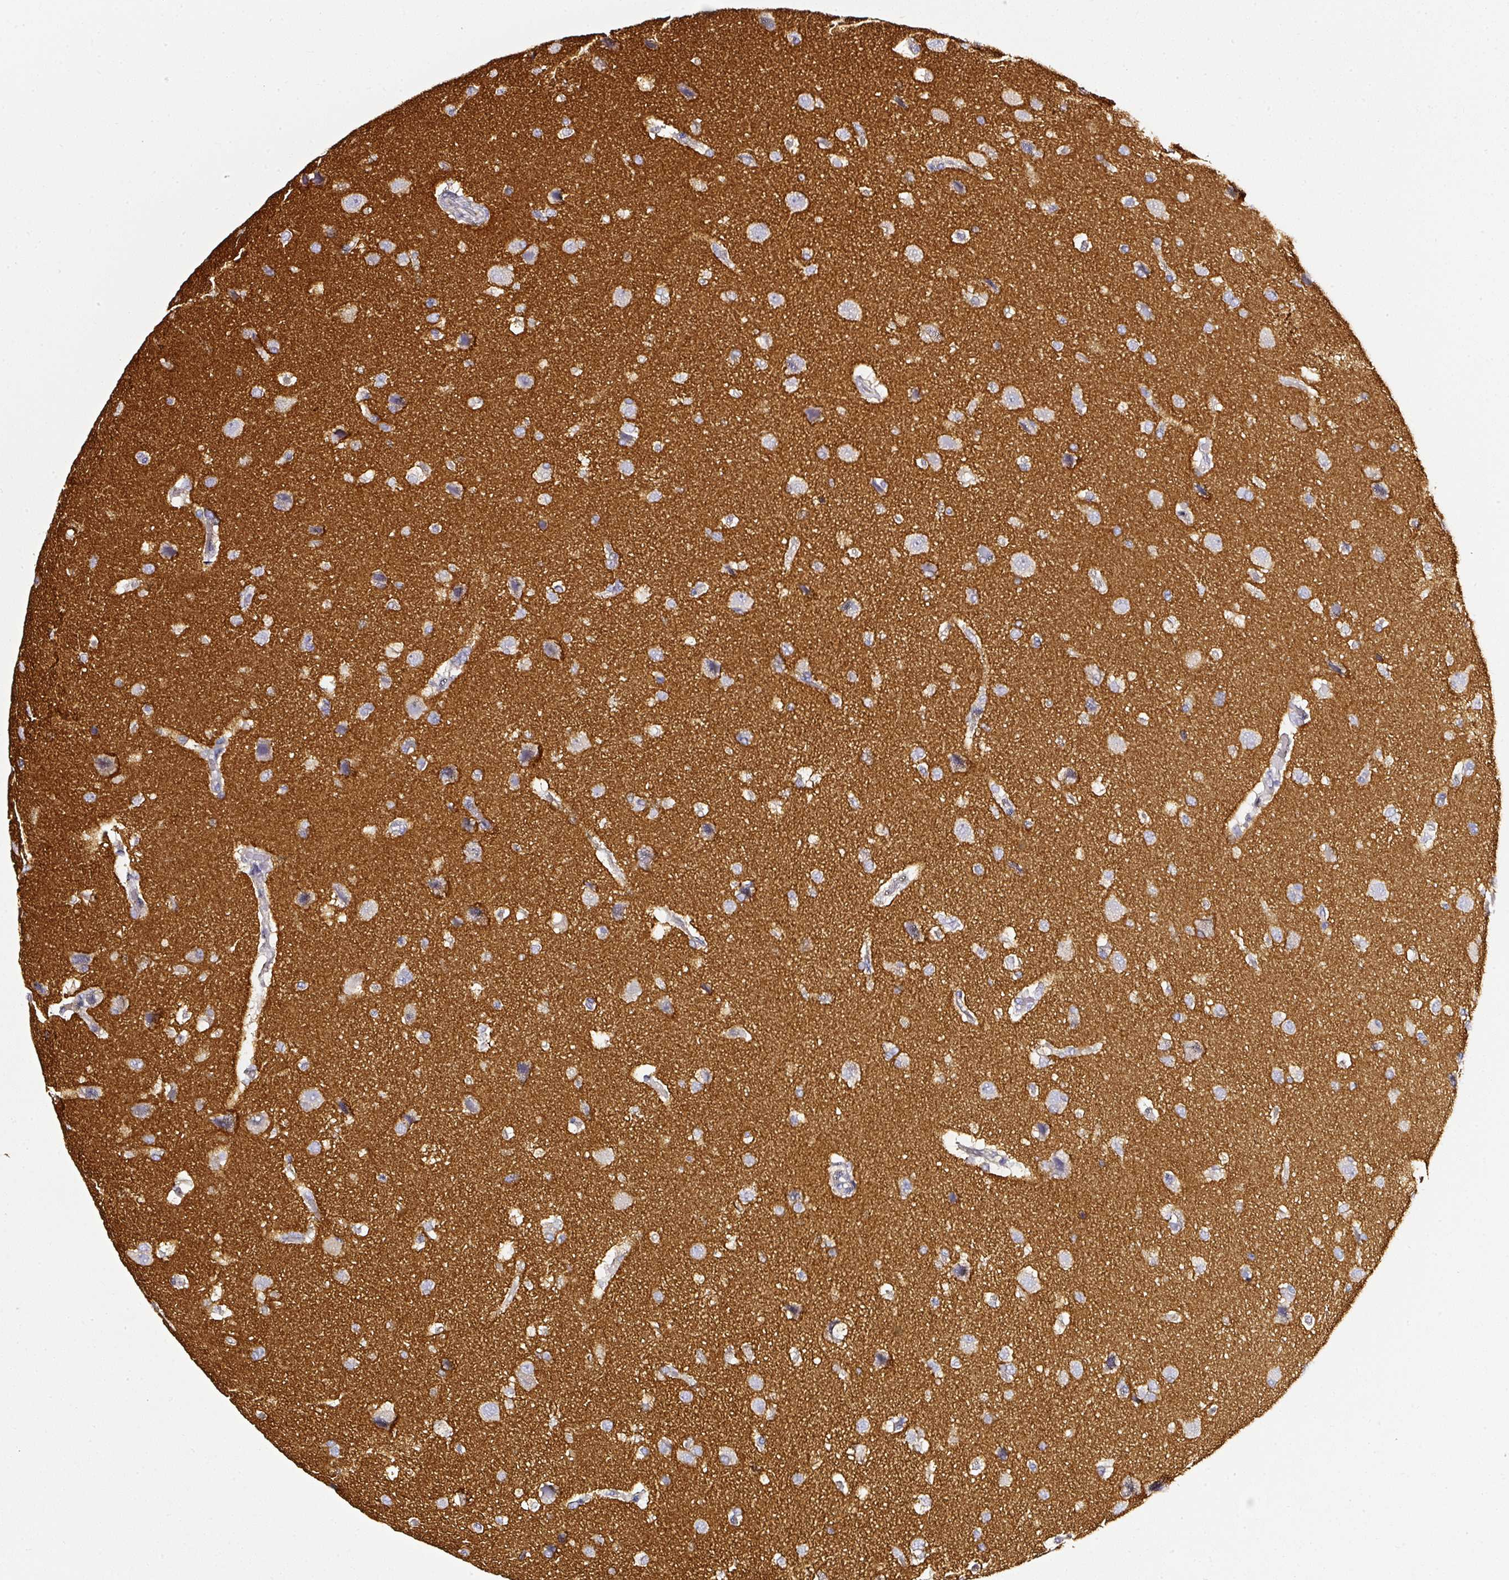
{"staining": {"intensity": "negative", "quantity": "none", "location": "none"}, "tissue": "glioma", "cell_type": "Tumor cells", "image_type": "cancer", "snomed": [{"axis": "morphology", "description": "Glioma, malignant, High grade"}, {"axis": "topography", "description": "Brain"}], "caption": "Immunohistochemical staining of glioma reveals no significant positivity in tumor cells. Nuclei are stained in blue.", "gene": "CD47", "patient": {"sex": "male", "age": 56}}